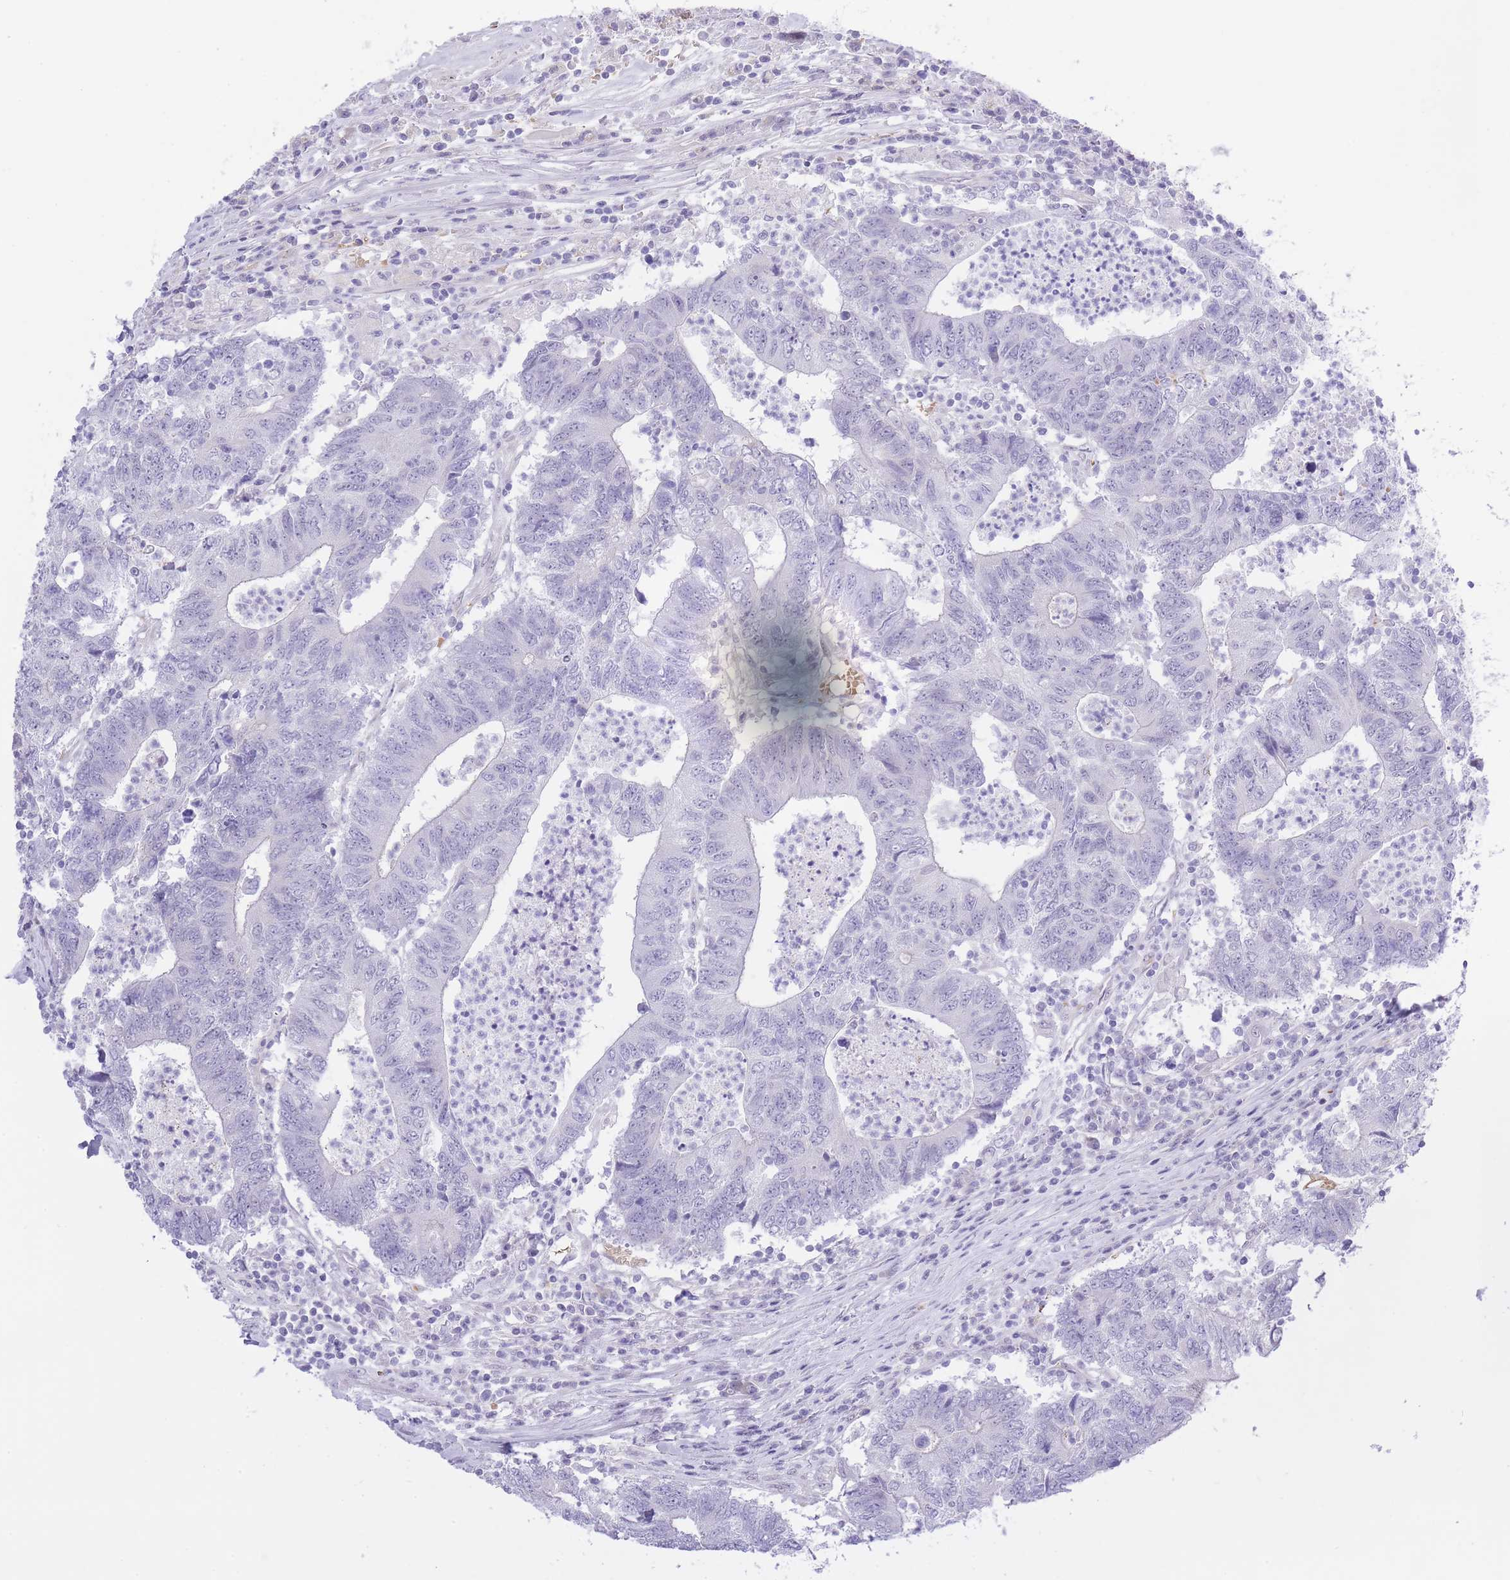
{"staining": {"intensity": "negative", "quantity": "none", "location": "none"}, "tissue": "colorectal cancer", "cell_type": "Tumor cells", "image_type": "cancer", "snomed": [{"axis": "morphology", "description": "Adenocarcinoma, NOS"}, {"axis": "topography", "description": "Colon"}], "caption": "IHC of human colorectal cancer (adenocarcinoma) exhibits no expression in tumor cells.", "gene": "MEIOSIN", "patient": {"sex": "female", "age": 48}}